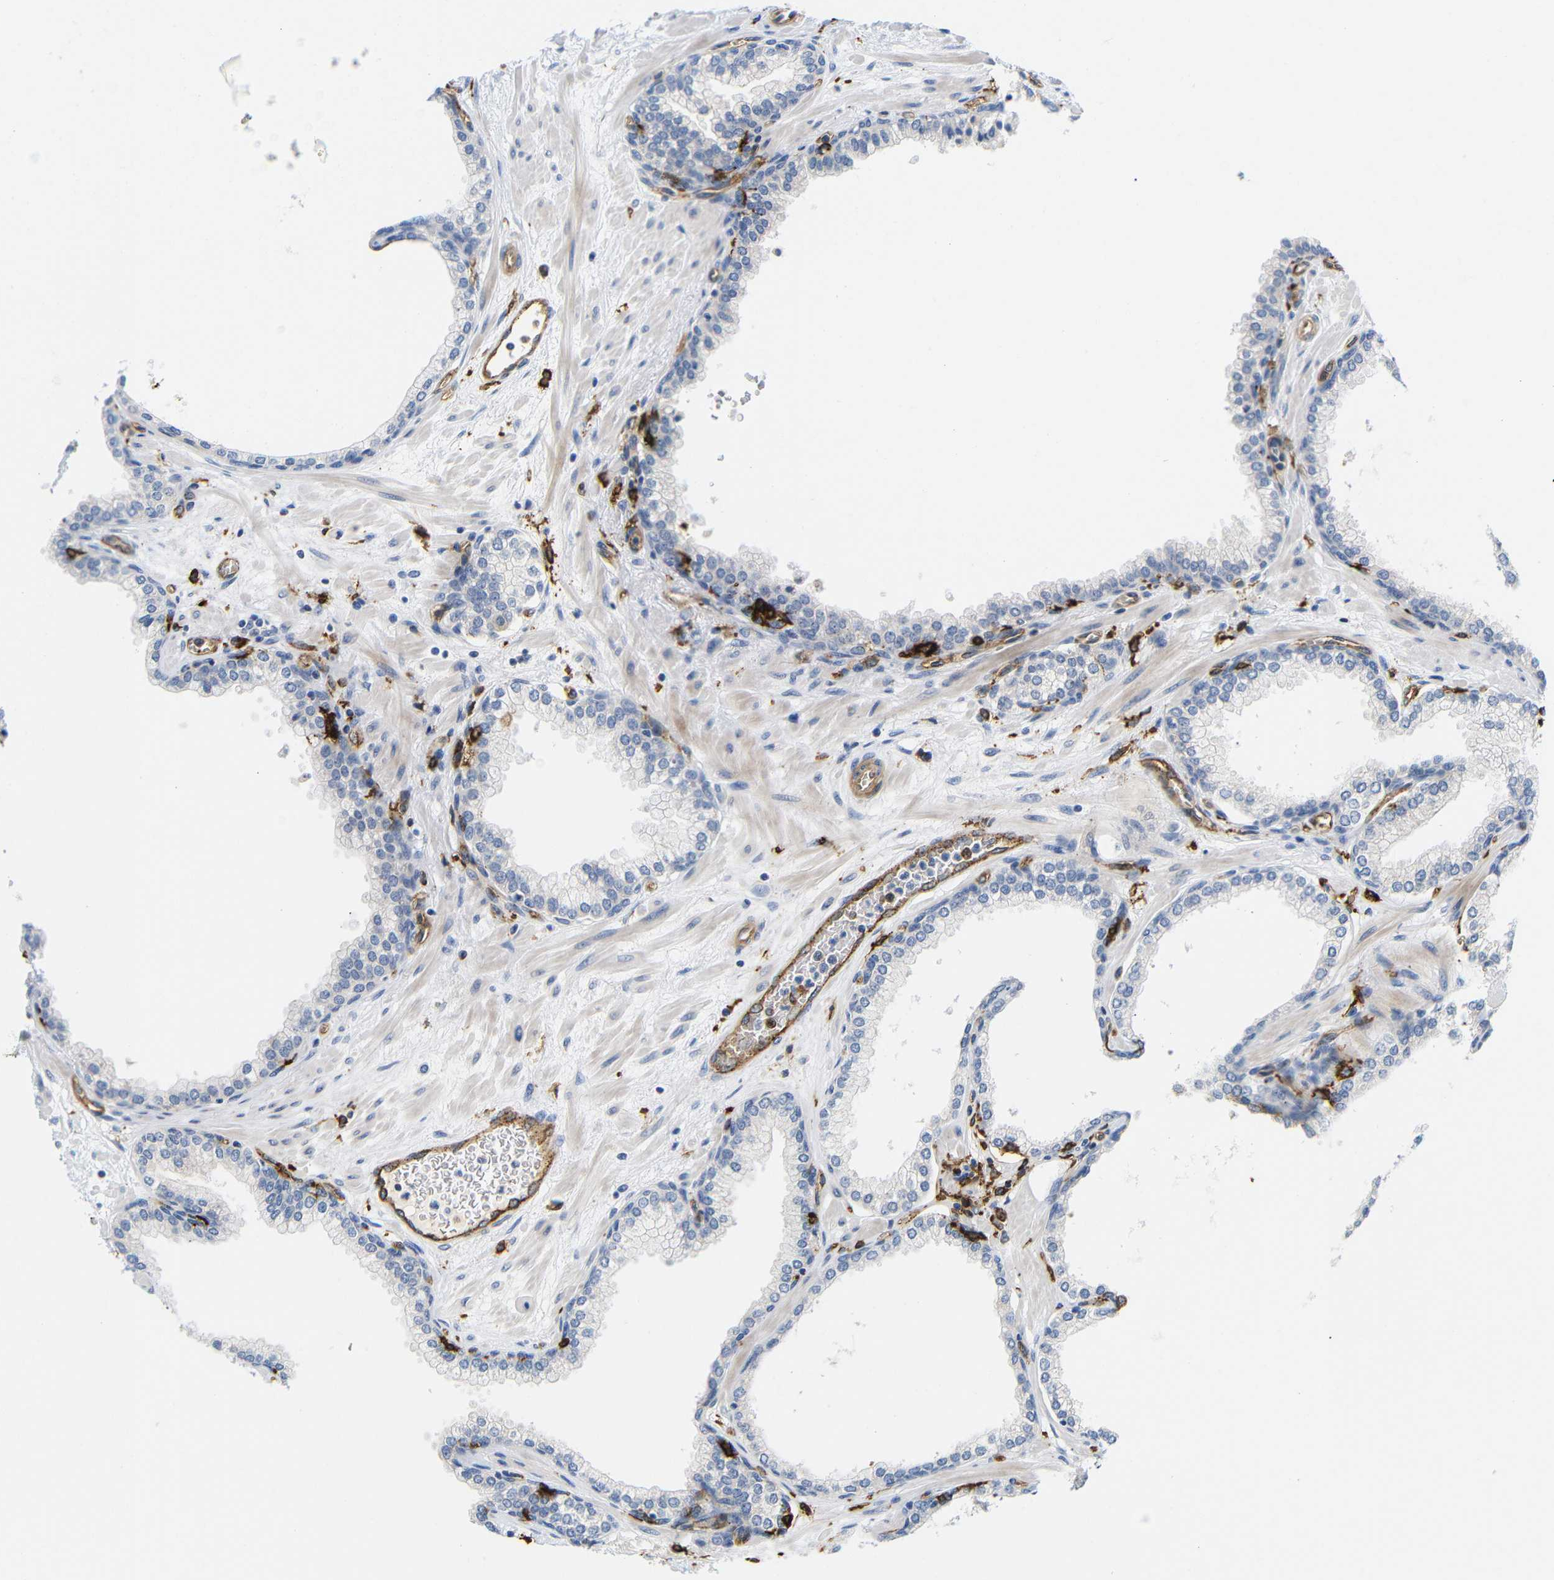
{"staining": {"intensity": "moderate", "quantity": "<25%", "location": "cytoplasmic/membranous"}, "tissue": "prostate", "cell_type": "Glandular cells", "image_type": "normal", "snomed": [{"axis": "morphology", "description": "Normal tissue, NOS"}, {"axis": "morphology", "description": "Urothelial carcinoma, Low grade"}, {"axis": "topography", "description": "Urinary bladder"}, {"axis": "topography", "description": "Prostate"}], "caption": "Prostate stained with a brown dye demonstrates moderate cytoplasmic/membranous positive expression in about <25% of glandular cells.", "gene": "HLA", "patient": {"sex": "male", "age": 60}}